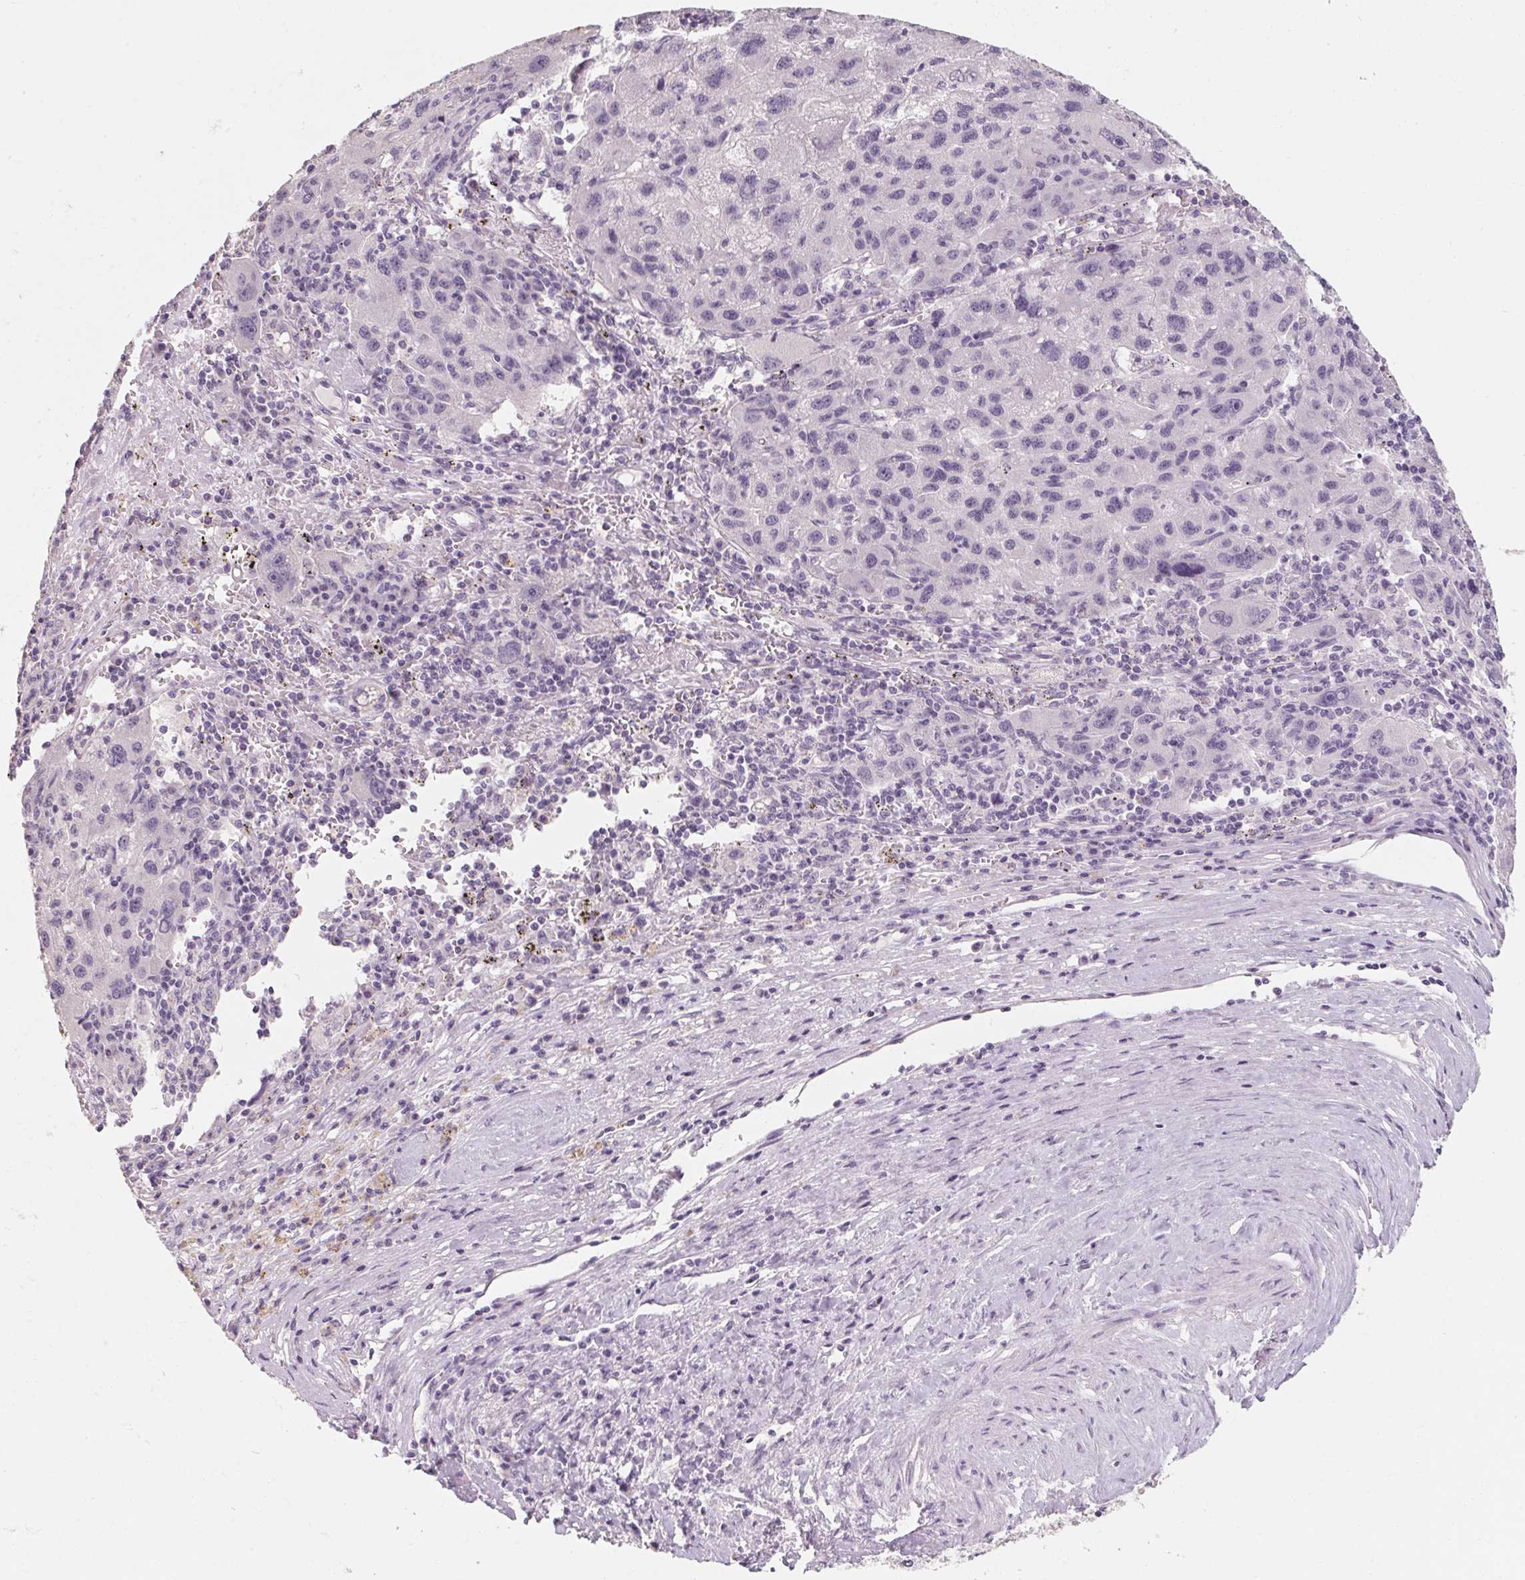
{"staining": {"intensity": "negative", "quantity": "none", "location": "none"}, "tissue": "liver cancer", "cell_type": "Tumor cells", "image_type": "cancer", "snomed": [{"axis": "morphology", "description": "Carcinoma, Hepatocellular, NOS"}, {"axis": "topography", "description": "Liver"}], "caption": "Tumor cells are negative for brown protein staining in hepatocellular carcinoma (liver).", "gene": "CAPZA3", "patient": {"sex": "female", "age": 77}}